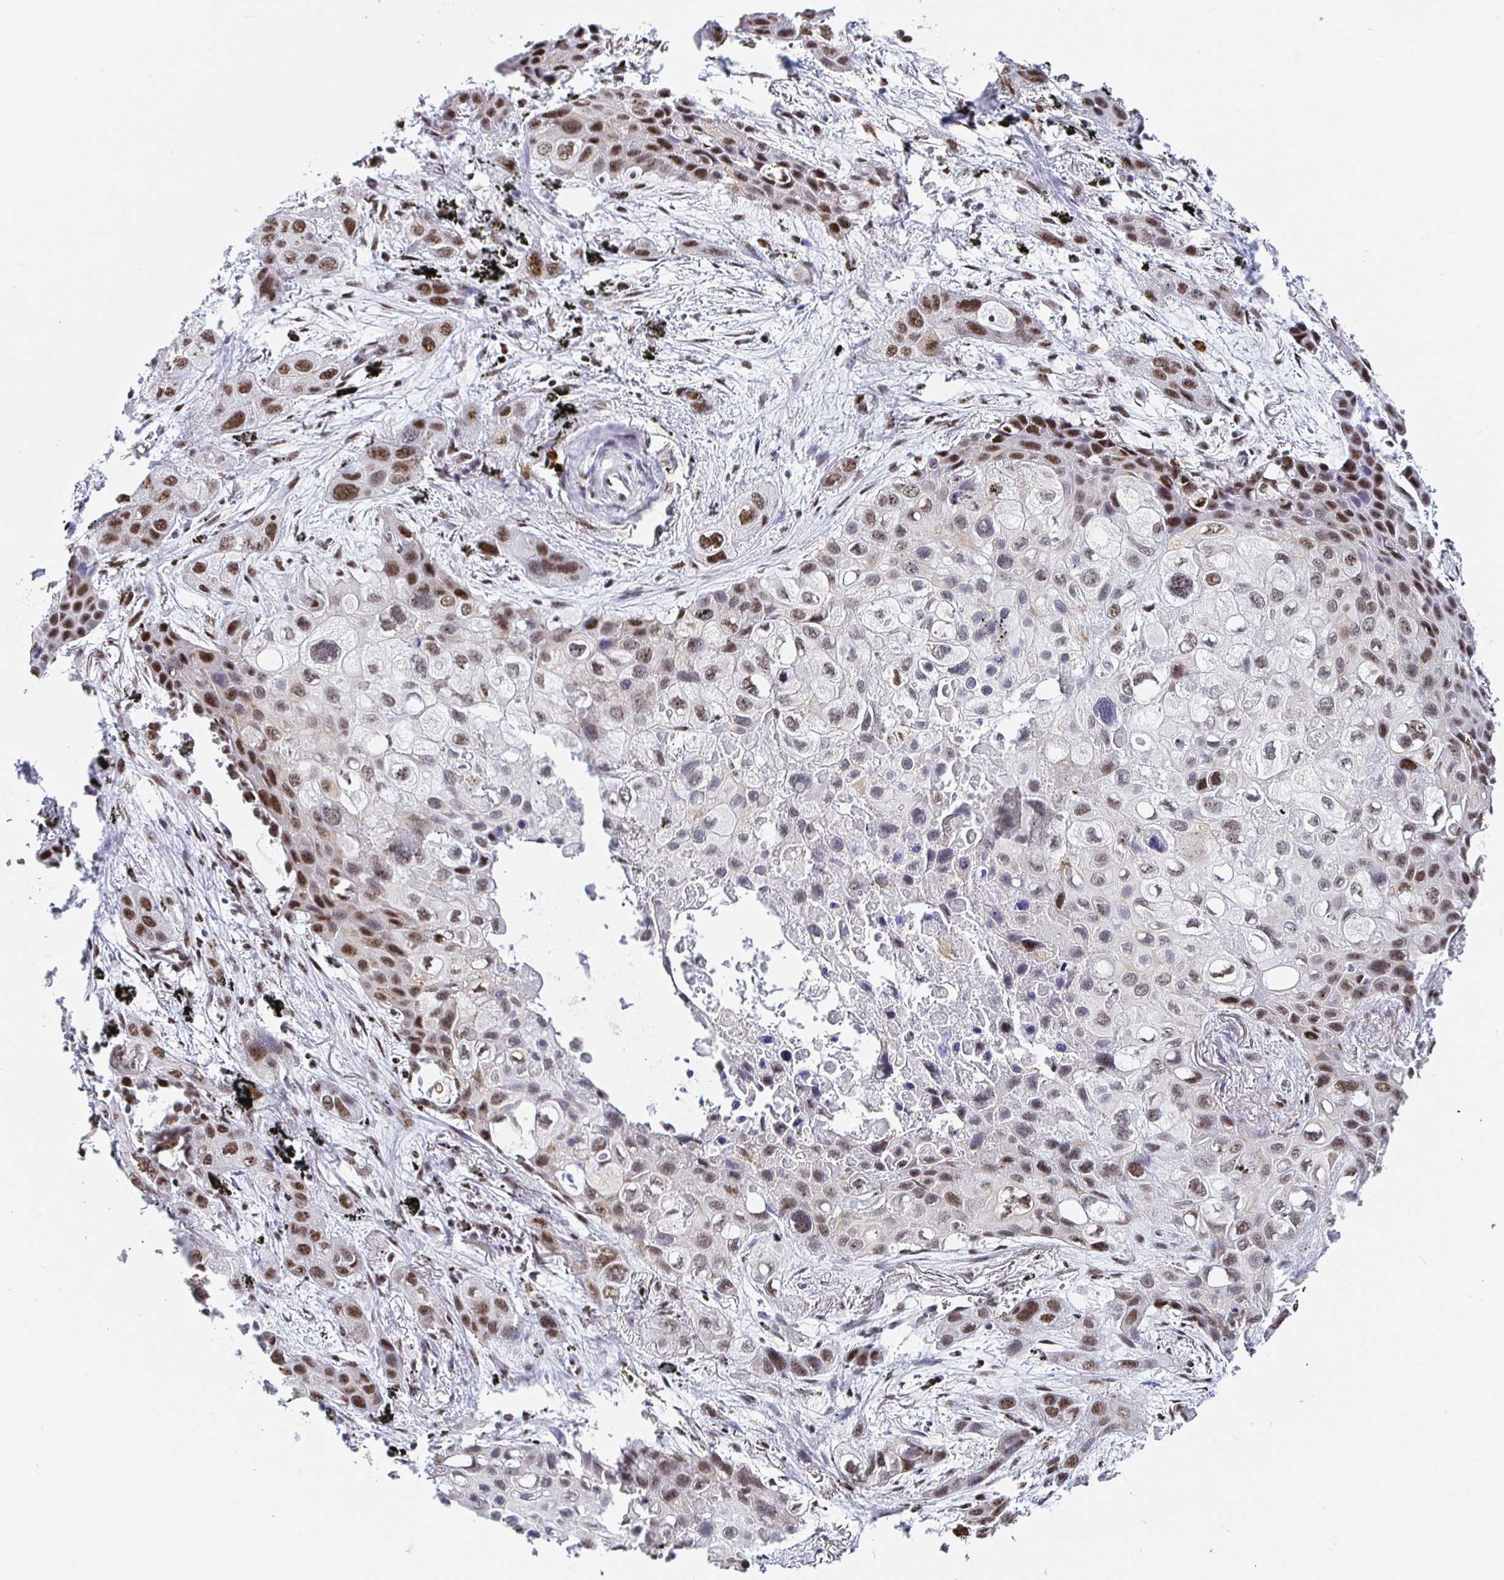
{"staining": {"intensity": "moderate", "quantity": "25%-75%", "location": "nuclear"}, "tissue": "lung cancer", "cell_type": "Tumor cells", "image_type": "cancer", "snomed": [{"axis": "morphology", "description": "Squamous cell carcinoma, NOS"}, {"axis": "morphology", "description": "Squamous cell carcinoma, metastatic, NOS"}, {"axis": "topography", "description": "Lung"}], "caption": "Protein staining reveals moderate nuclear positivity in about 25%-75% of tumor cells in lung cancer.", "gene": "SETD5", "patient": {"sex": "male", "age": 59}}